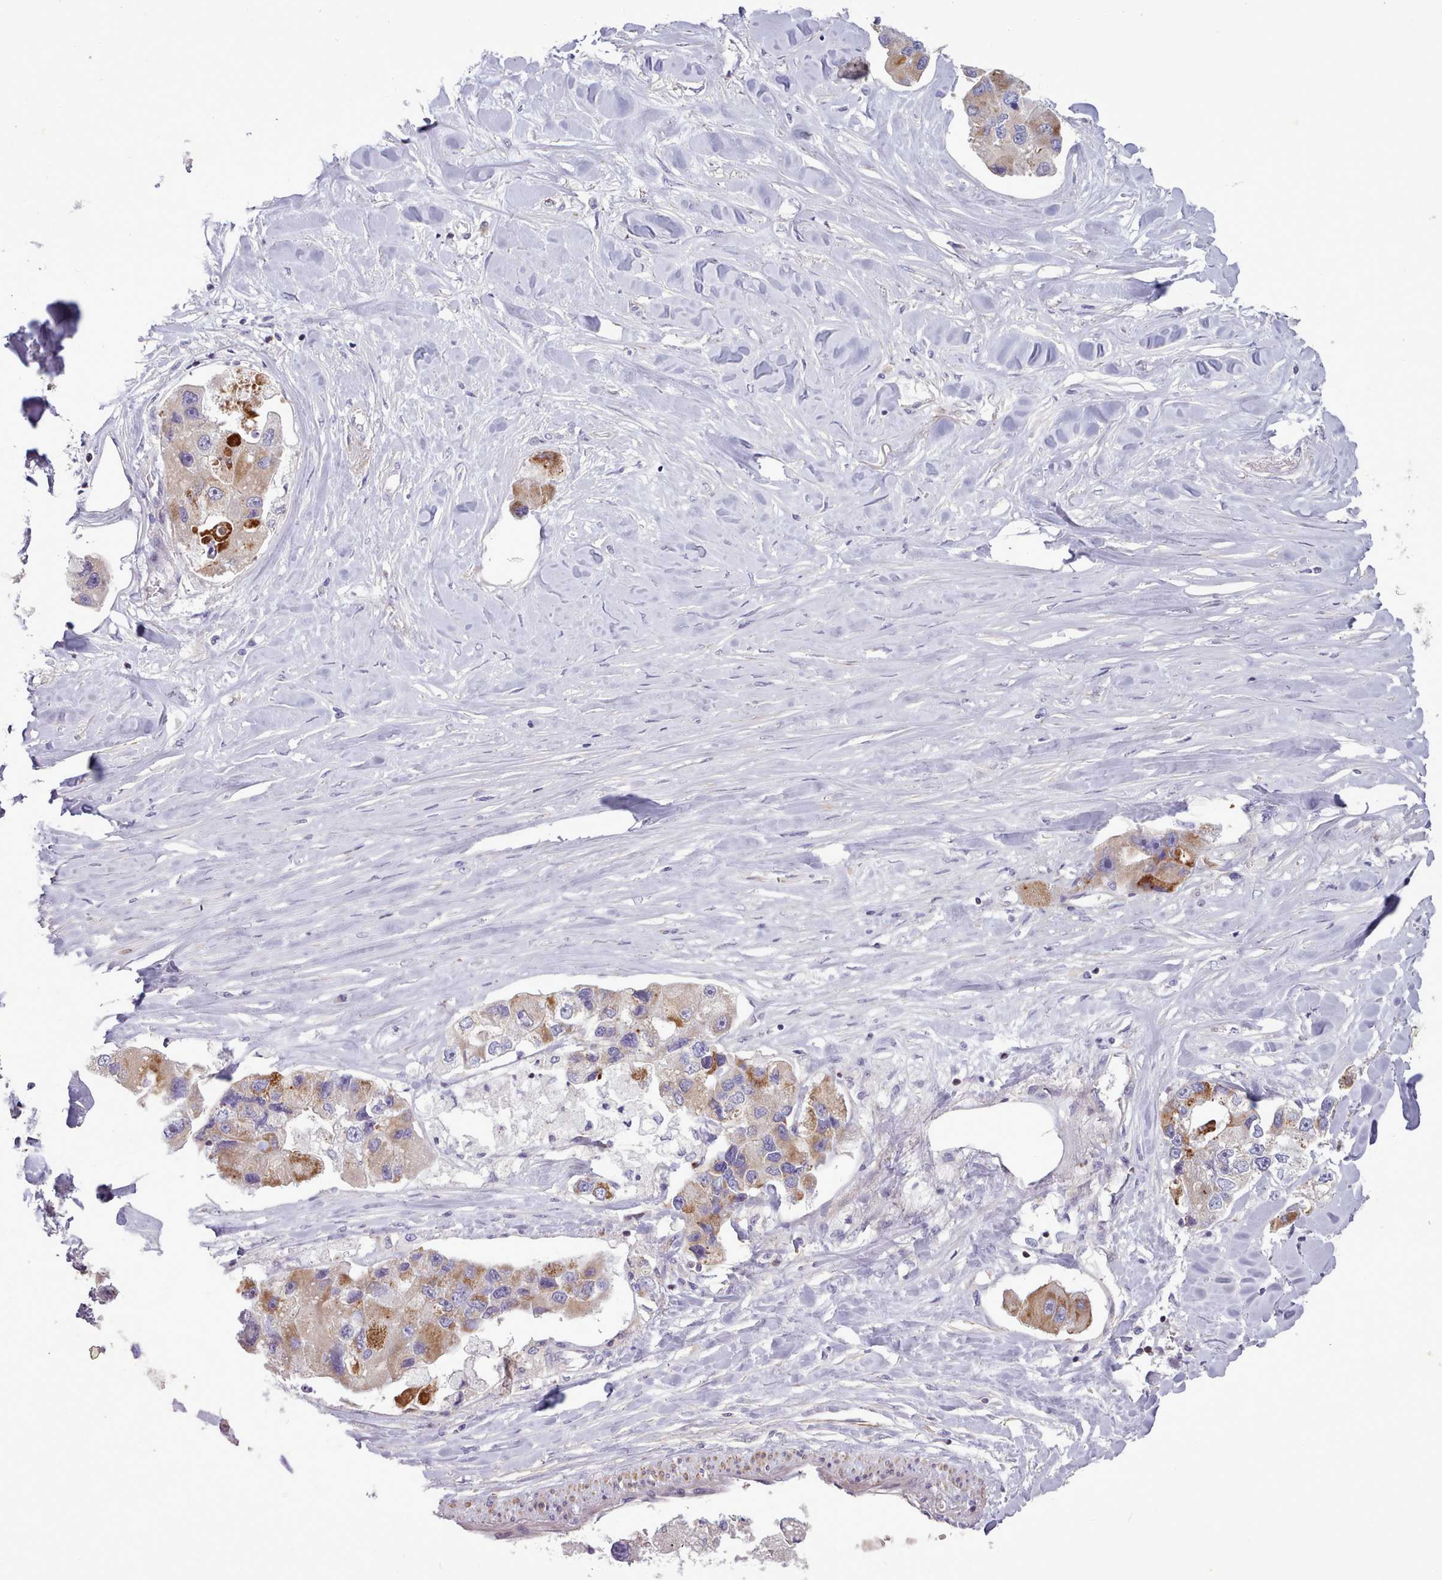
{"staining": {"intensity": "moderate", "quantity": "<25%", "location": "cytoplasmic/membranous"}, "tissue": "lung cancer", "cell_type": "Tumor cells", "image_type": "cancer", "snomed": [{"axis": "morphology", "description": "Adenocarcinoma, NOS"}, {"axis": "topography", "description": "Lung"}], "caption": "This photomicrograph reveals IHC staining of lung cancer (adenocarcinoma), with low moderate cytoplasmic/membranous expression in approximately <25% of tumor cells.", "gene": "TENT4B", "patient": {"sex": "female", "age": 54}}